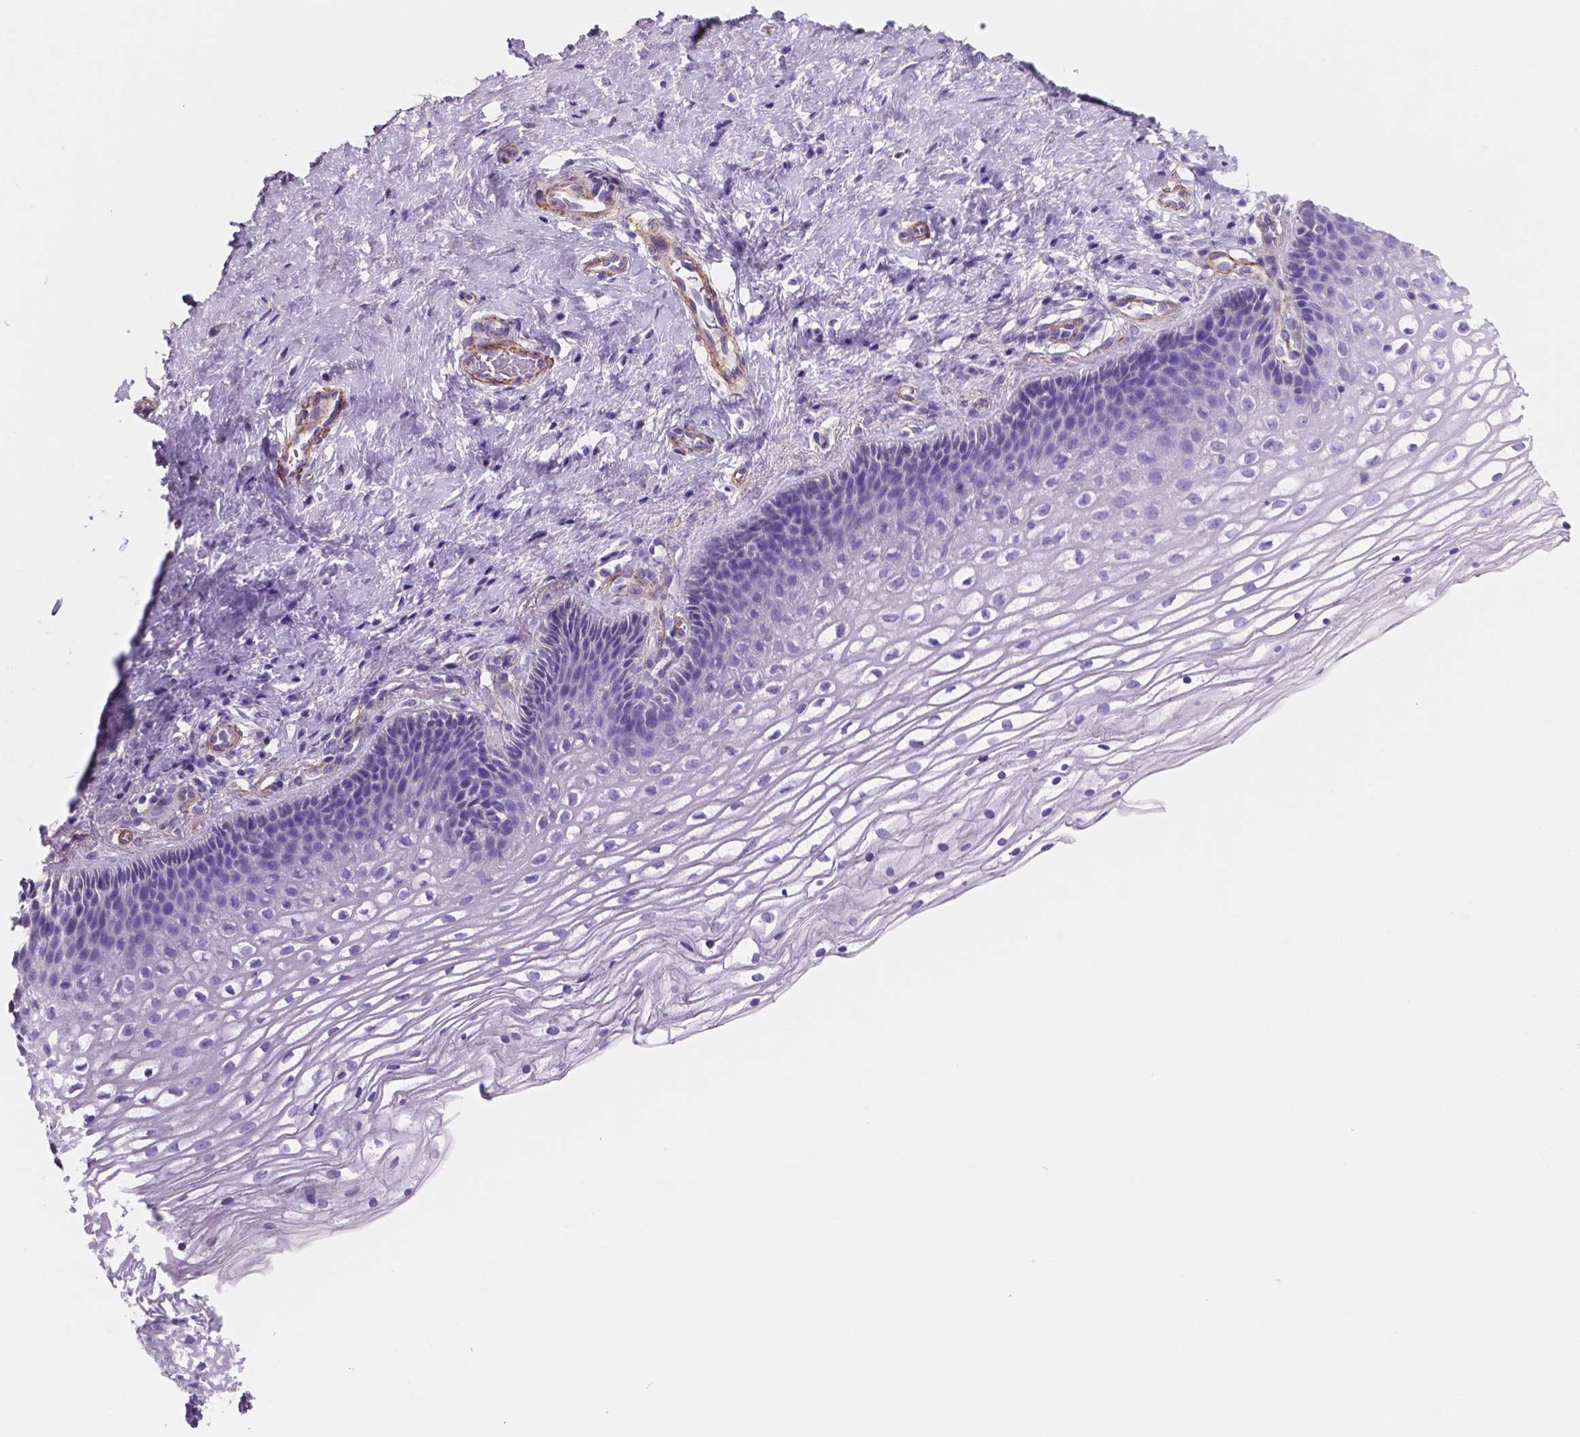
{"staining": {"intensity": "negative", "quantity": "none", "location": "none"}, "tissue": "cervix", "cell_type": "Glandular cells", "image_type": "normal", "snomed": [{"axis": "morphology", "description": "Normal tissue, NOS"}, {"axis": "topography", "description": "Cervix"}], "caption": "Immunohistochemical staining of unremarkable human cervix demonstrates no significant expression in glandular cells.", "gene": "TOR2A", "patient": {"sex": "female", "age": 34}}